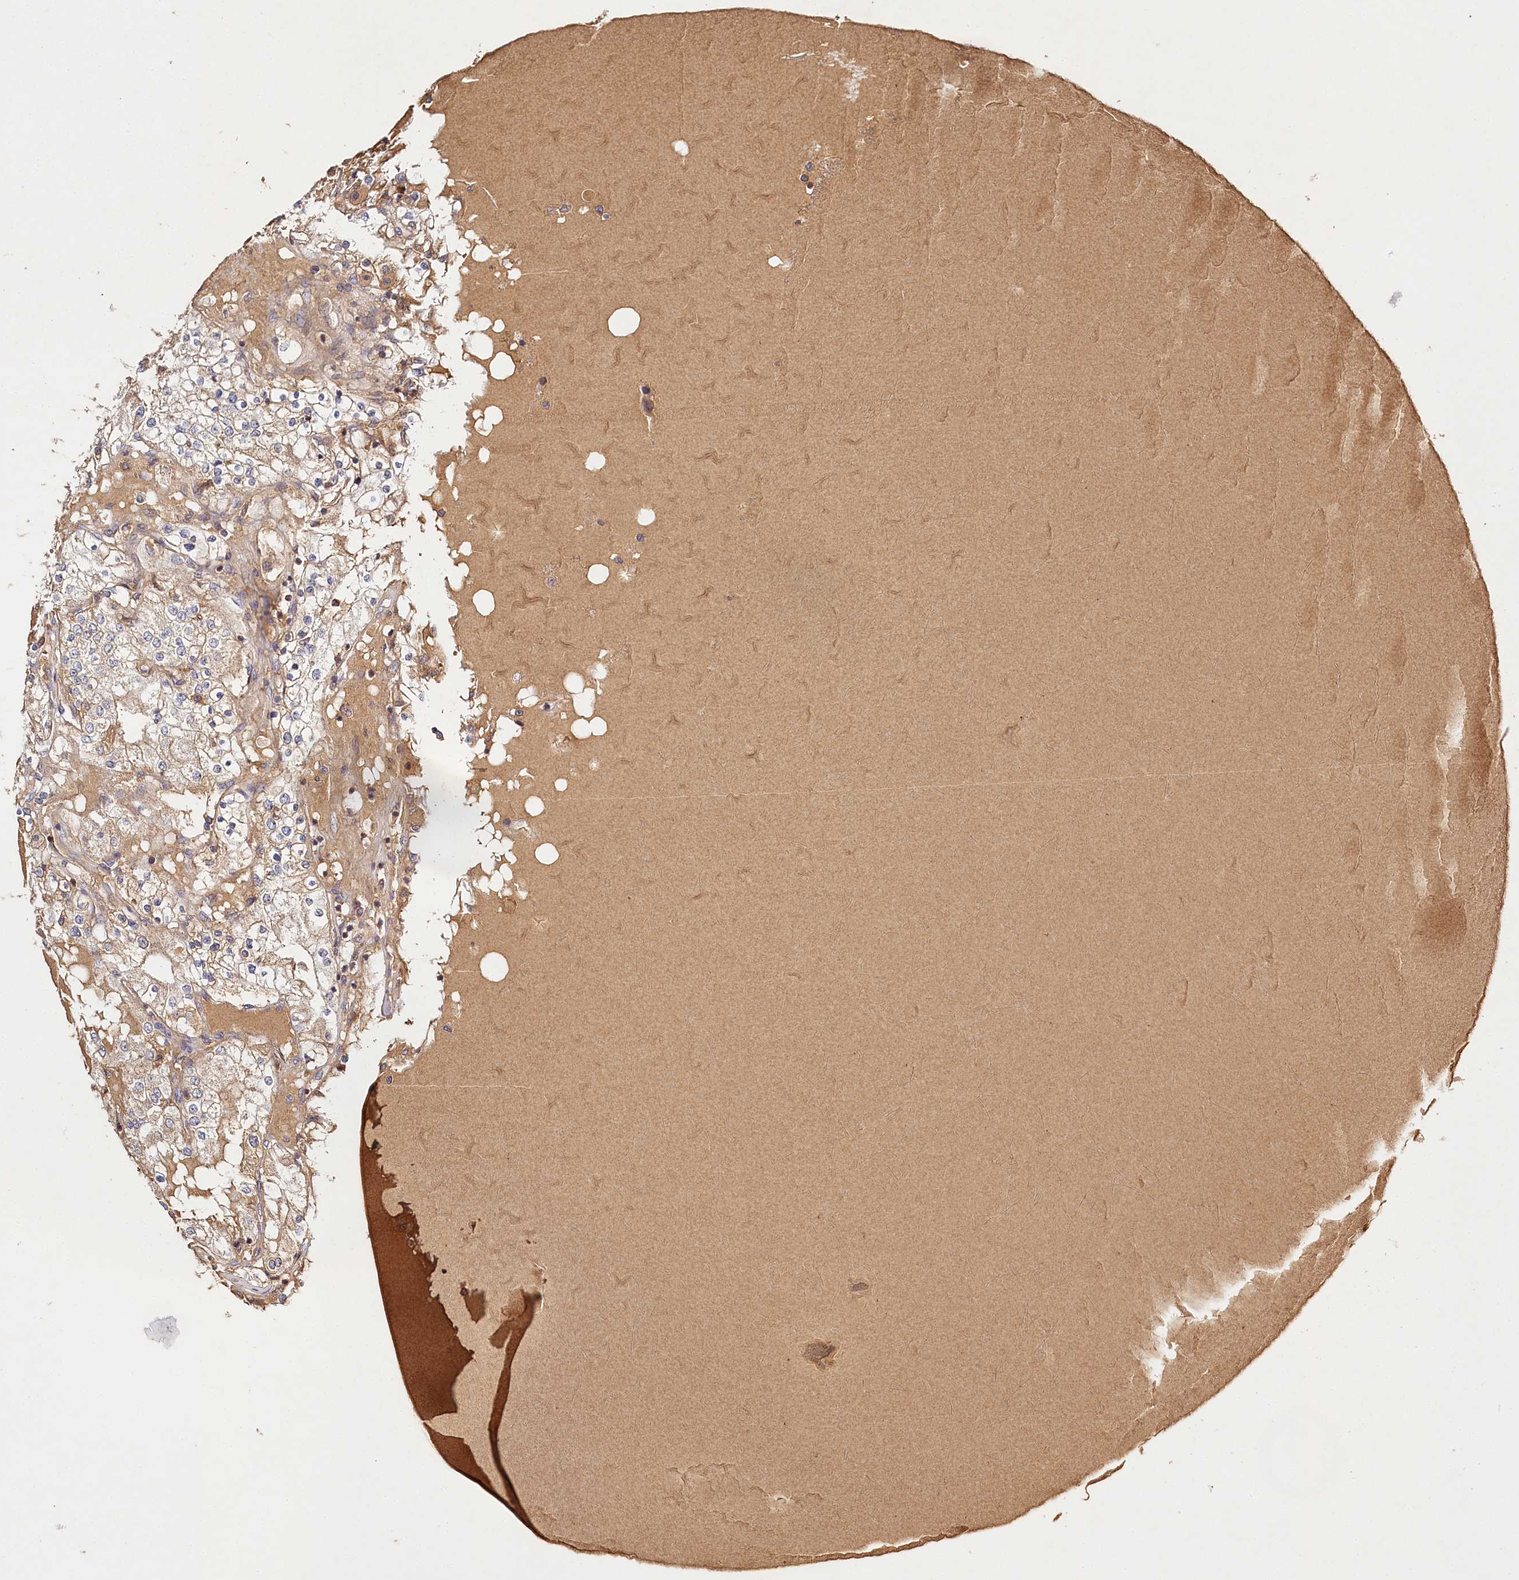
{"staining": {"intensity": "weak", "quantity": "<25%", "location": "cytoplasmic/membranous"}, "tissue": "renal cancer", "cell_type": "Tumor cells", "image_type": "cancer", "snomed": [{"axis": "morphology", "description": "Adenocarcinoma, NOS"}, {"axis": "topography", "description": "Kidney"}], "caption": "Tumor cells are negative for brown protein staining in renal cancer (adenocarcinoma).", "gene": "LSS", "patient": {"sex": "male", "age": 68}}